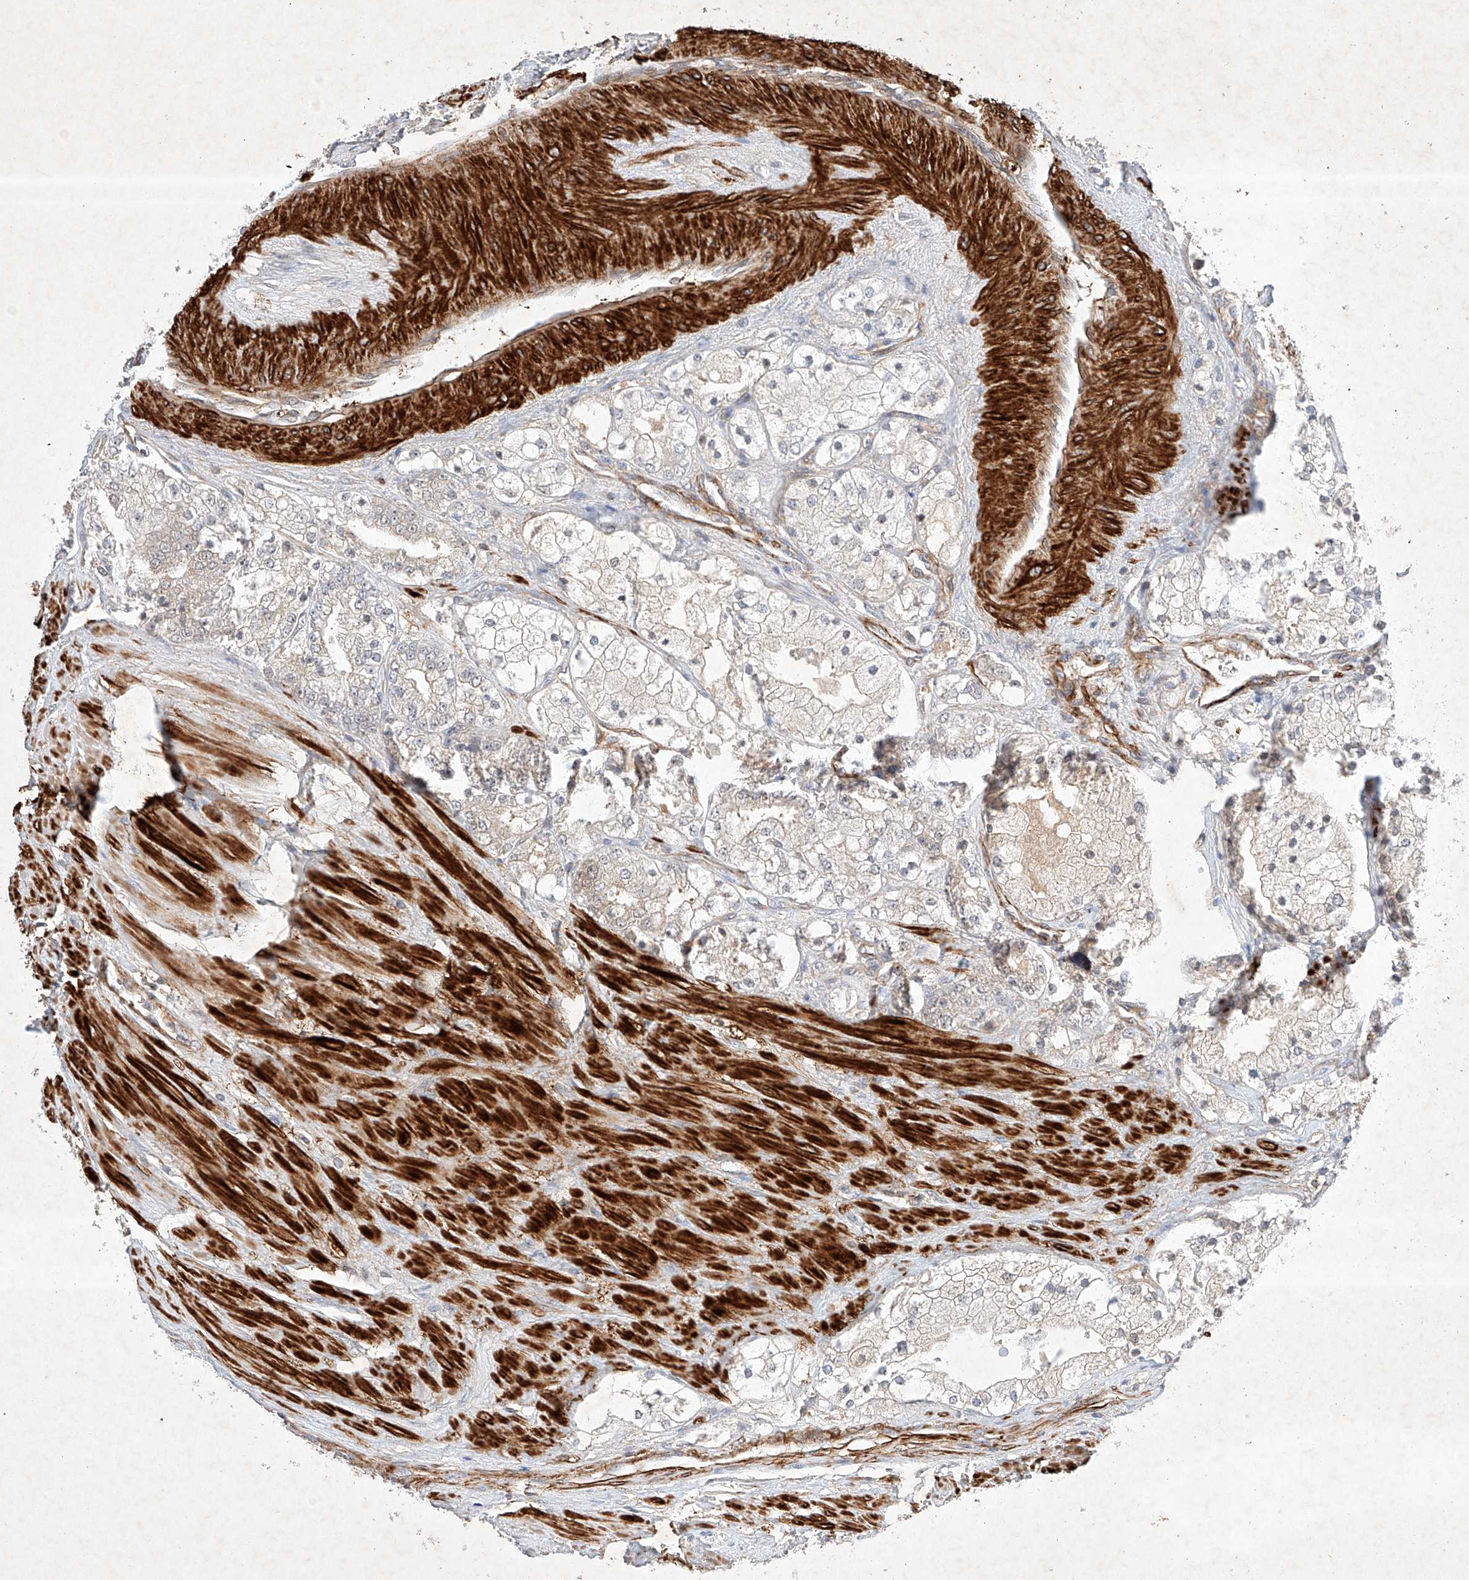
{"staining": {"intensity": "weak", "quantity": "<25%", "location": "cytoplasmic/membranous"}, "tissue": "prostate cancer", "cell_type": "Tumor cells", "image_type": "cancer", "snomed": [{"axis": "morphology", "description": "Adenocarcinoma, High grade"}, {"axis": "topography", "description": "Prostate"}], "caption": "A histopathology image of human prostate cancer is negative for staining in tumor cells.", "gene": "ARHGAP33", "patient": {"sex": "male", "age": 50}}